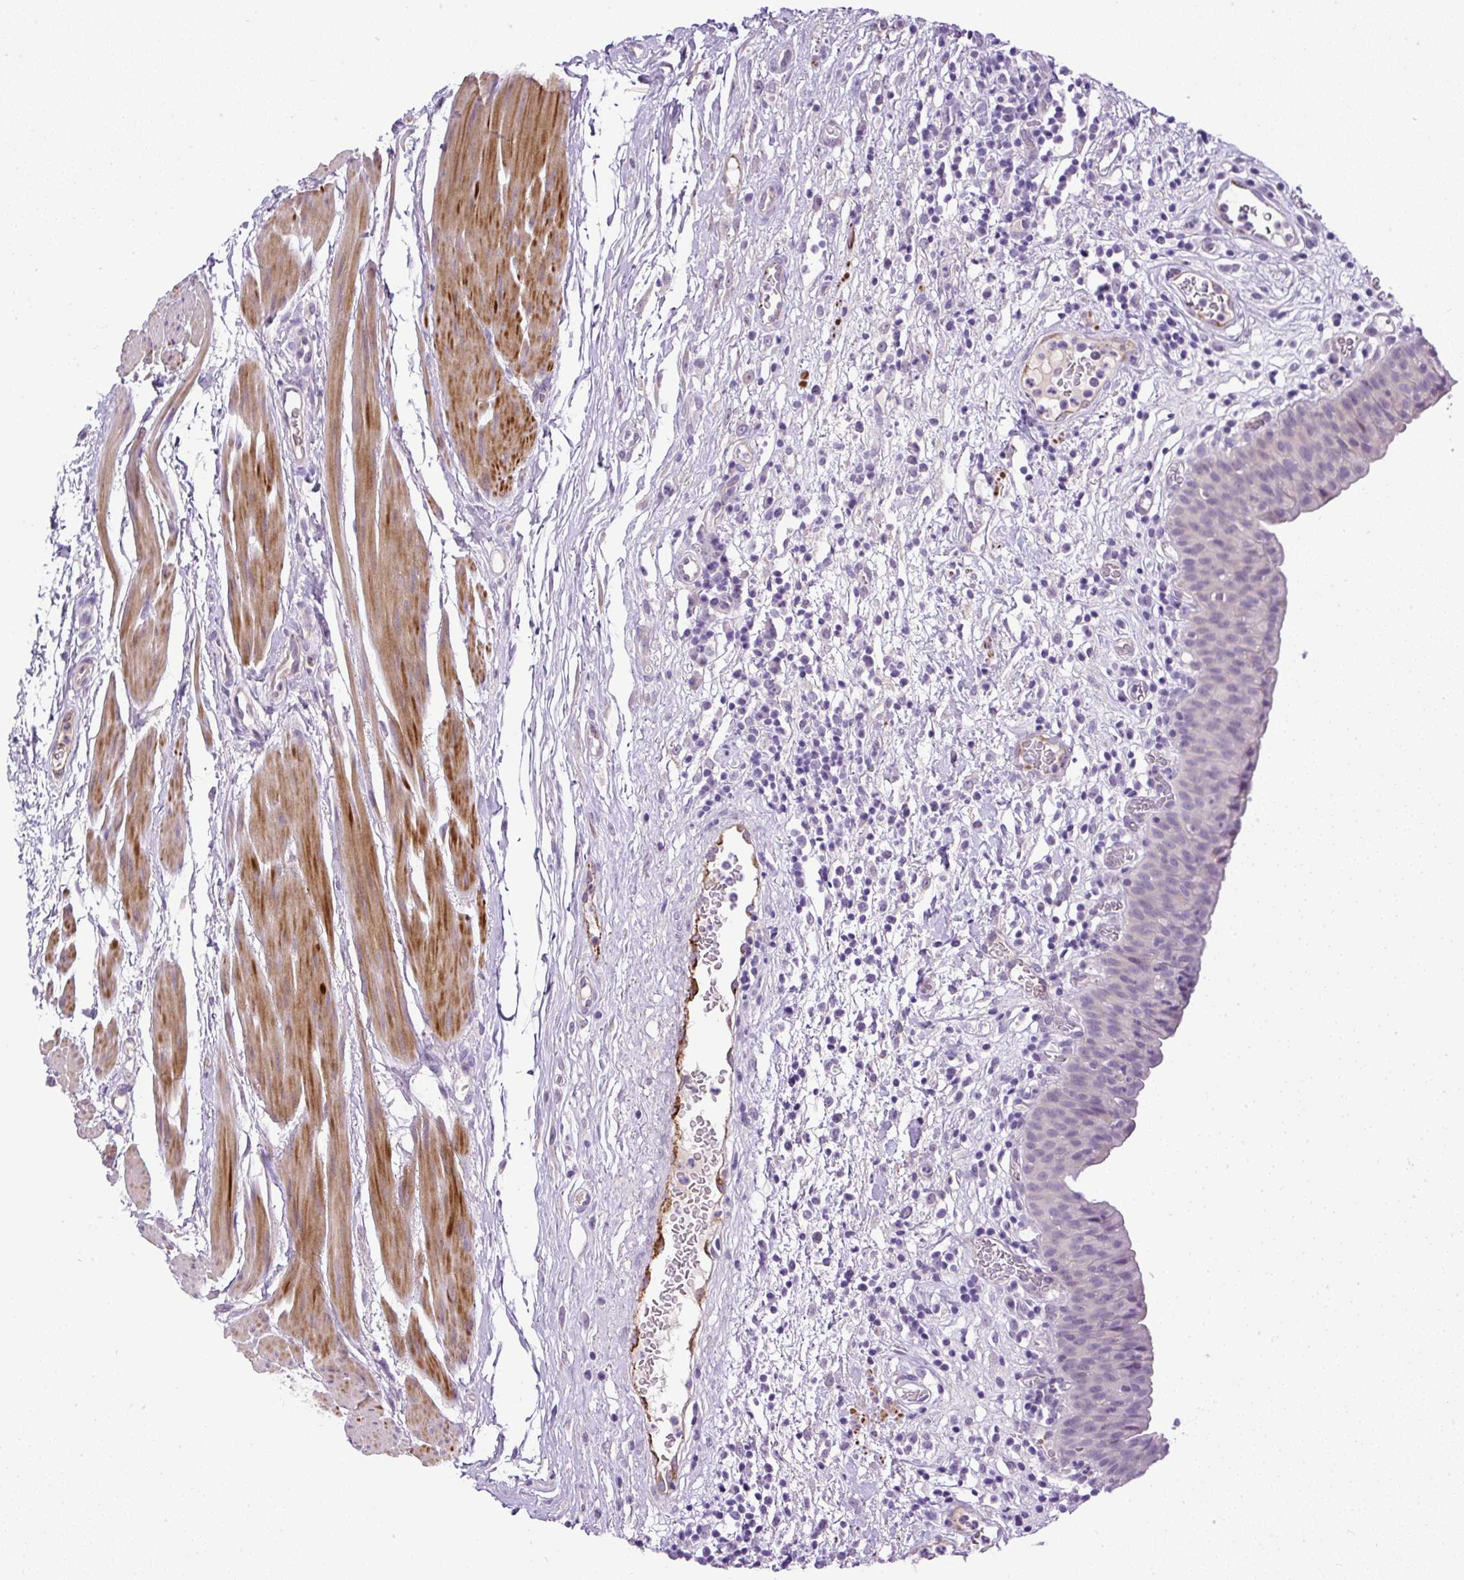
{"staining": {"intensity": "negative", "quantity": "none", "location": "none"}, "tissue": "urinary bladder", "cell_type": "Urothelial cells", "image_type": "normal", "snomed": [{"axis": "morphology", "description": "Normal tissue, NOS"}, {"axis": "morphology", "description": "Inflammation, NOS"}, {"axis": "topography", "description": "Urinary bladder"}], "caption": "DAB immunohistochemical staining of benign human urinary bladder reveals no significant staining in urothelial cells.", "gene": "LEFTY1", "patient": {"sex": "male", "age": 57}}